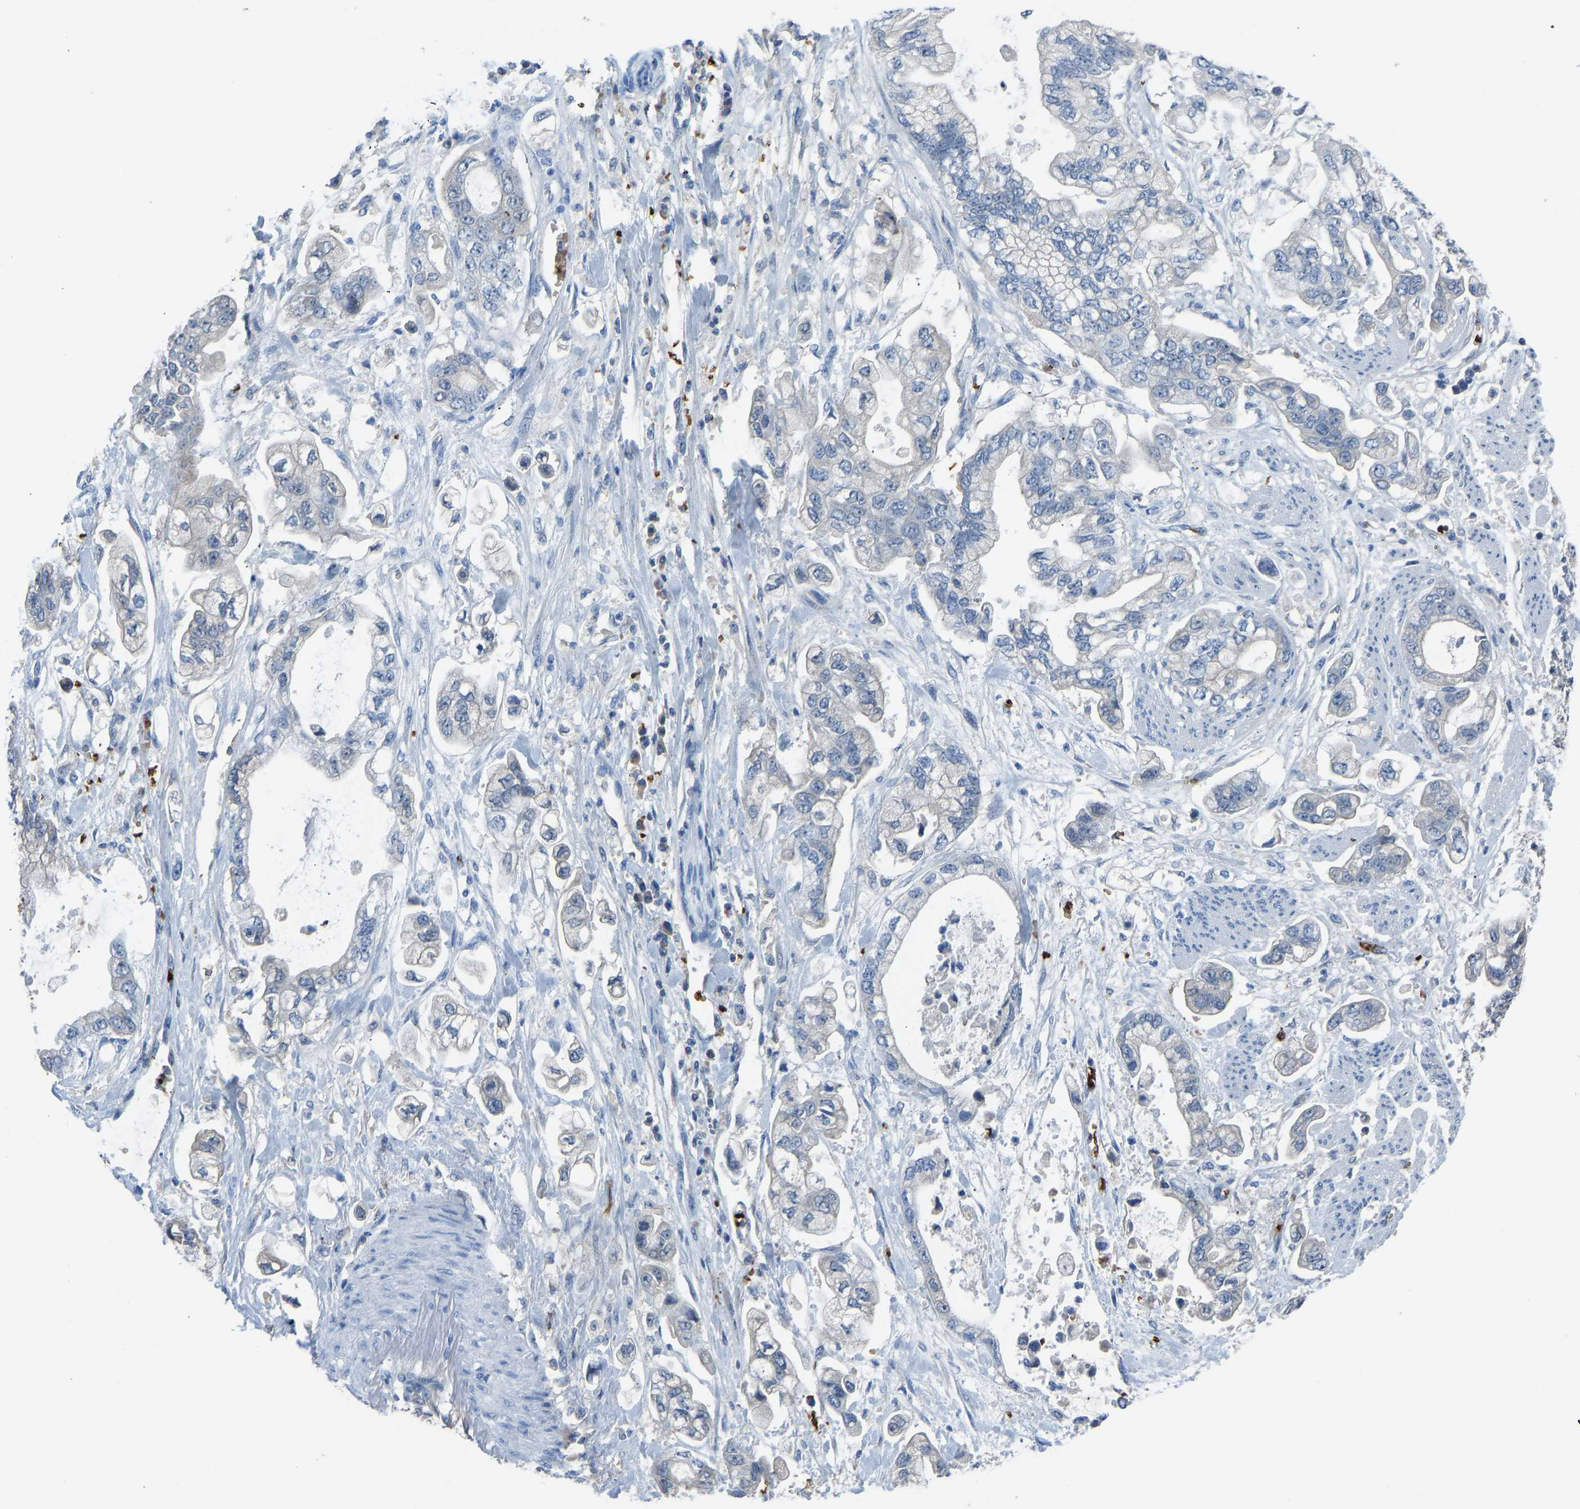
{"staining": {"intensity": "negative", "quantity": "none", "location": "none"}, "tissue": "stomach cancer", "cell_type": "Tumor cells", "image_type": "cancer", "snomed": [{"axis": "morphology", "description": "Normal tissue, NOS"}, {"axis": "morphology", "description": "Adenocarcinoma, NOS"}, {"axis": "topography", "description": "Stomach"}], "caption": "A high-resolution micrograph shows immunohistochemistry (IHC) staining of stomach cancer (adenocarcinoma), which demonstrates no significant staining in tumor cells.", "gene": "PIGS", "patient": {"sex": "male", "age": 62}}